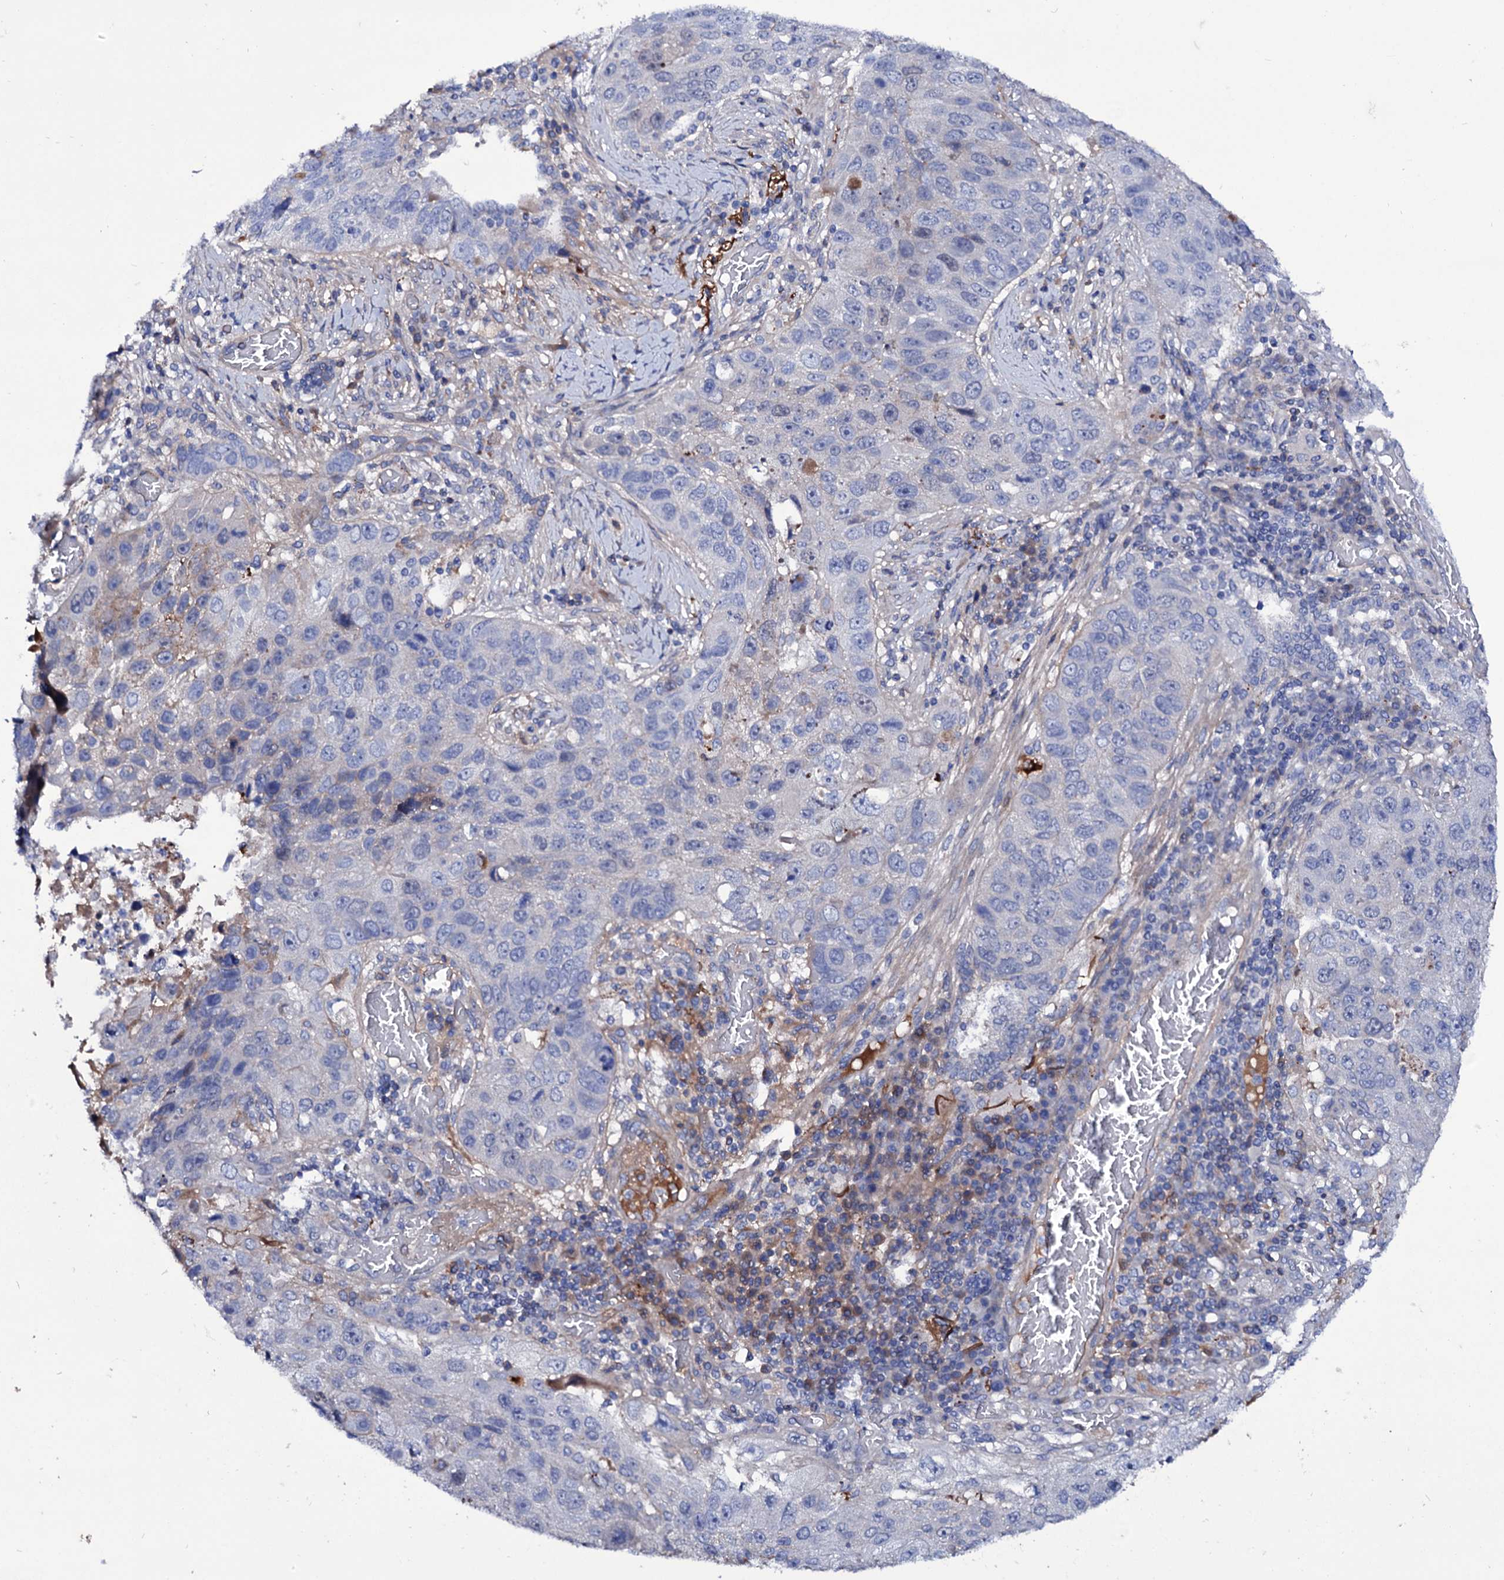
{"staining": {"intensity": "negative", "quantity": "none", "location": "none"}, "tissue": "lung cancer", "cell_type": "Tumor cells", "image_type": "cancer", "snomed": [{"axis": "morphology", "description": "Squamous cell carcinoma, NOS"}, {"axis": "topography", "description": "Lung"}], "caption": "This photomicrograph is of lung cancer stained with immunohistochemistry to label a protein in brown with the nuclei are counter-stained blue. There is no expression in tumor cells.", "gene": "AXL", "patient": {"sex": "male", "age": 61}}